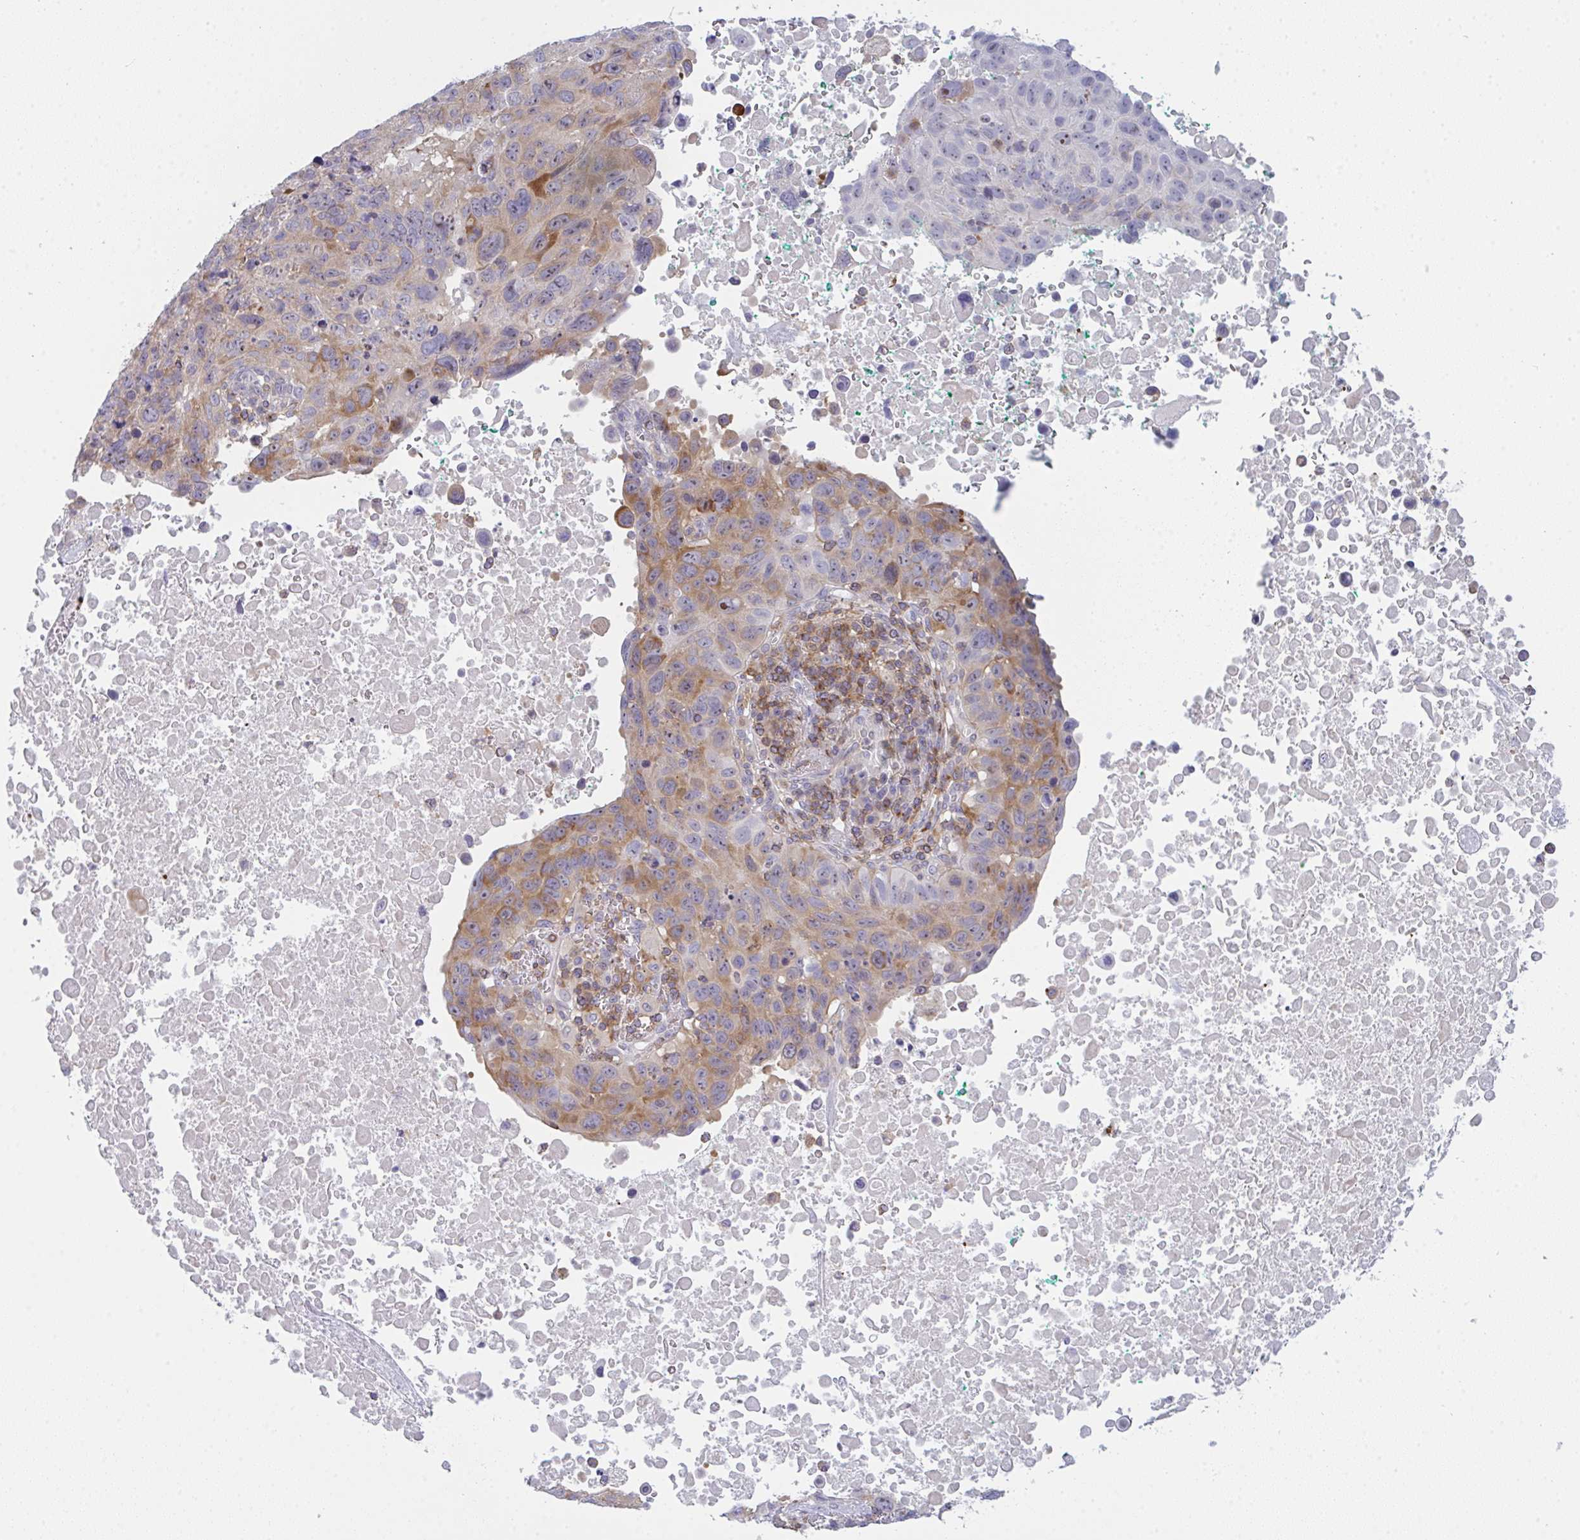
{"staining": {"intensity": "moderate", "quantity": "25%-75%", "location": "cytoplasmic/membranous"}, "tissue": "lung cancer", "cell_type": "Tumor cells", "image_type": "cancer", "snomed": [{"axis": "morphology", "description": "Squamous cell carcinoma, NOS"}, {"axis": "topography", "description": "Lung"}], "caption": "Human lung squamous cell carcinoma stained with a protein marker demonstrates moderate staining in tumor cells.", "gene": "CD80", "patient": {"sex": "male", "age": 66}}